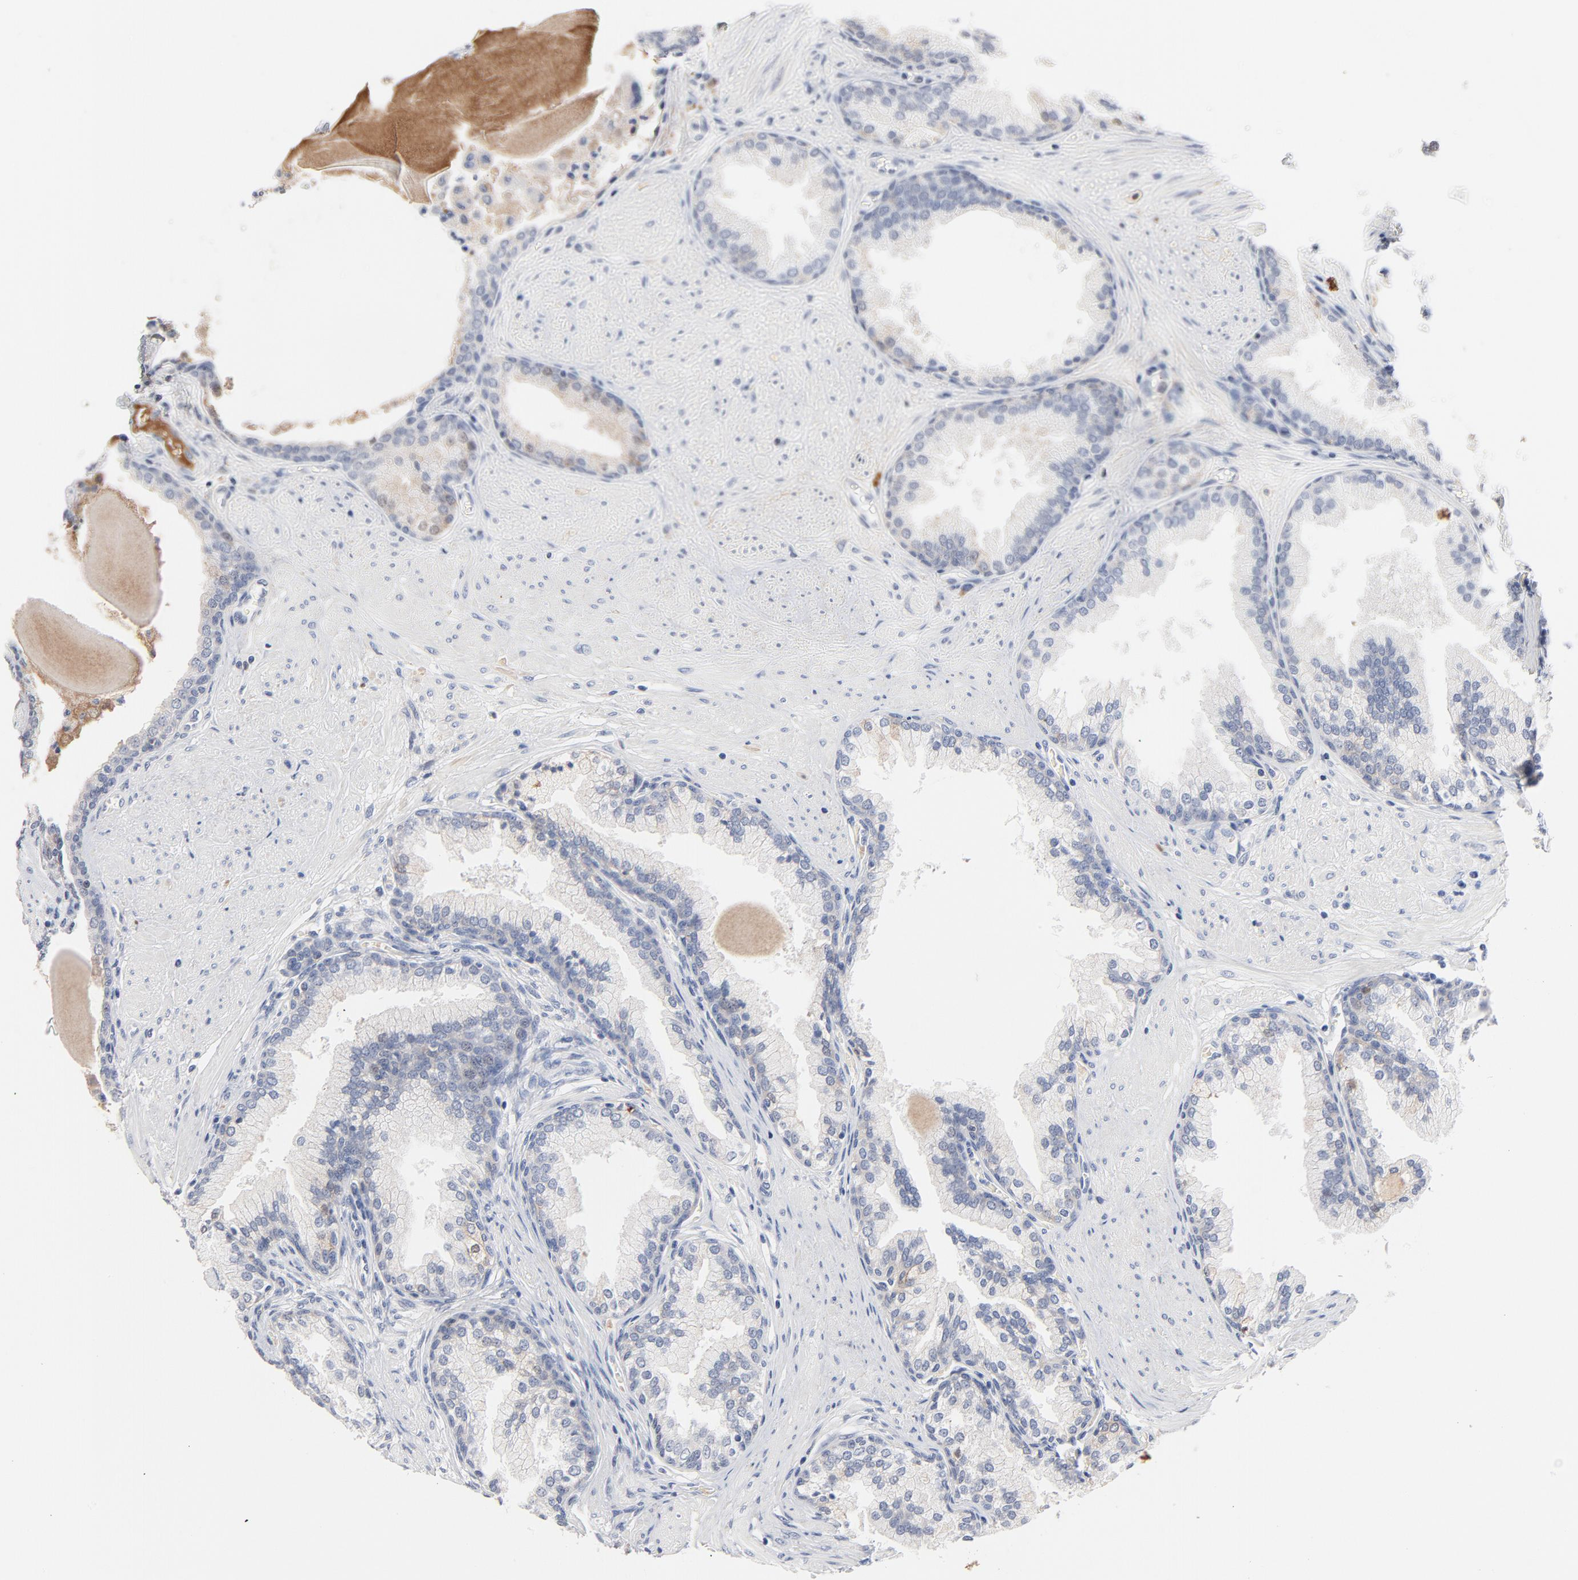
{"staining": {"intensity": "weak", "quantity": ">75%", "location": "cytoplasmic/membranous"}, "tissue": "prostate", "cell_type": "Glandular cells", "image_type": "normal", "snomed": [{"axis": "morphology", "description": "Normal tissue, NOS"}, {"axis": "topography", "description": "Prostate"}], "caption": "Protein staining displays weak cytoplasmic/membranous expression in approximately >75% of glandular cells in normal prostate.", "gene": "SERPINA4", "patient": {"sex": "male", "age": 51}}